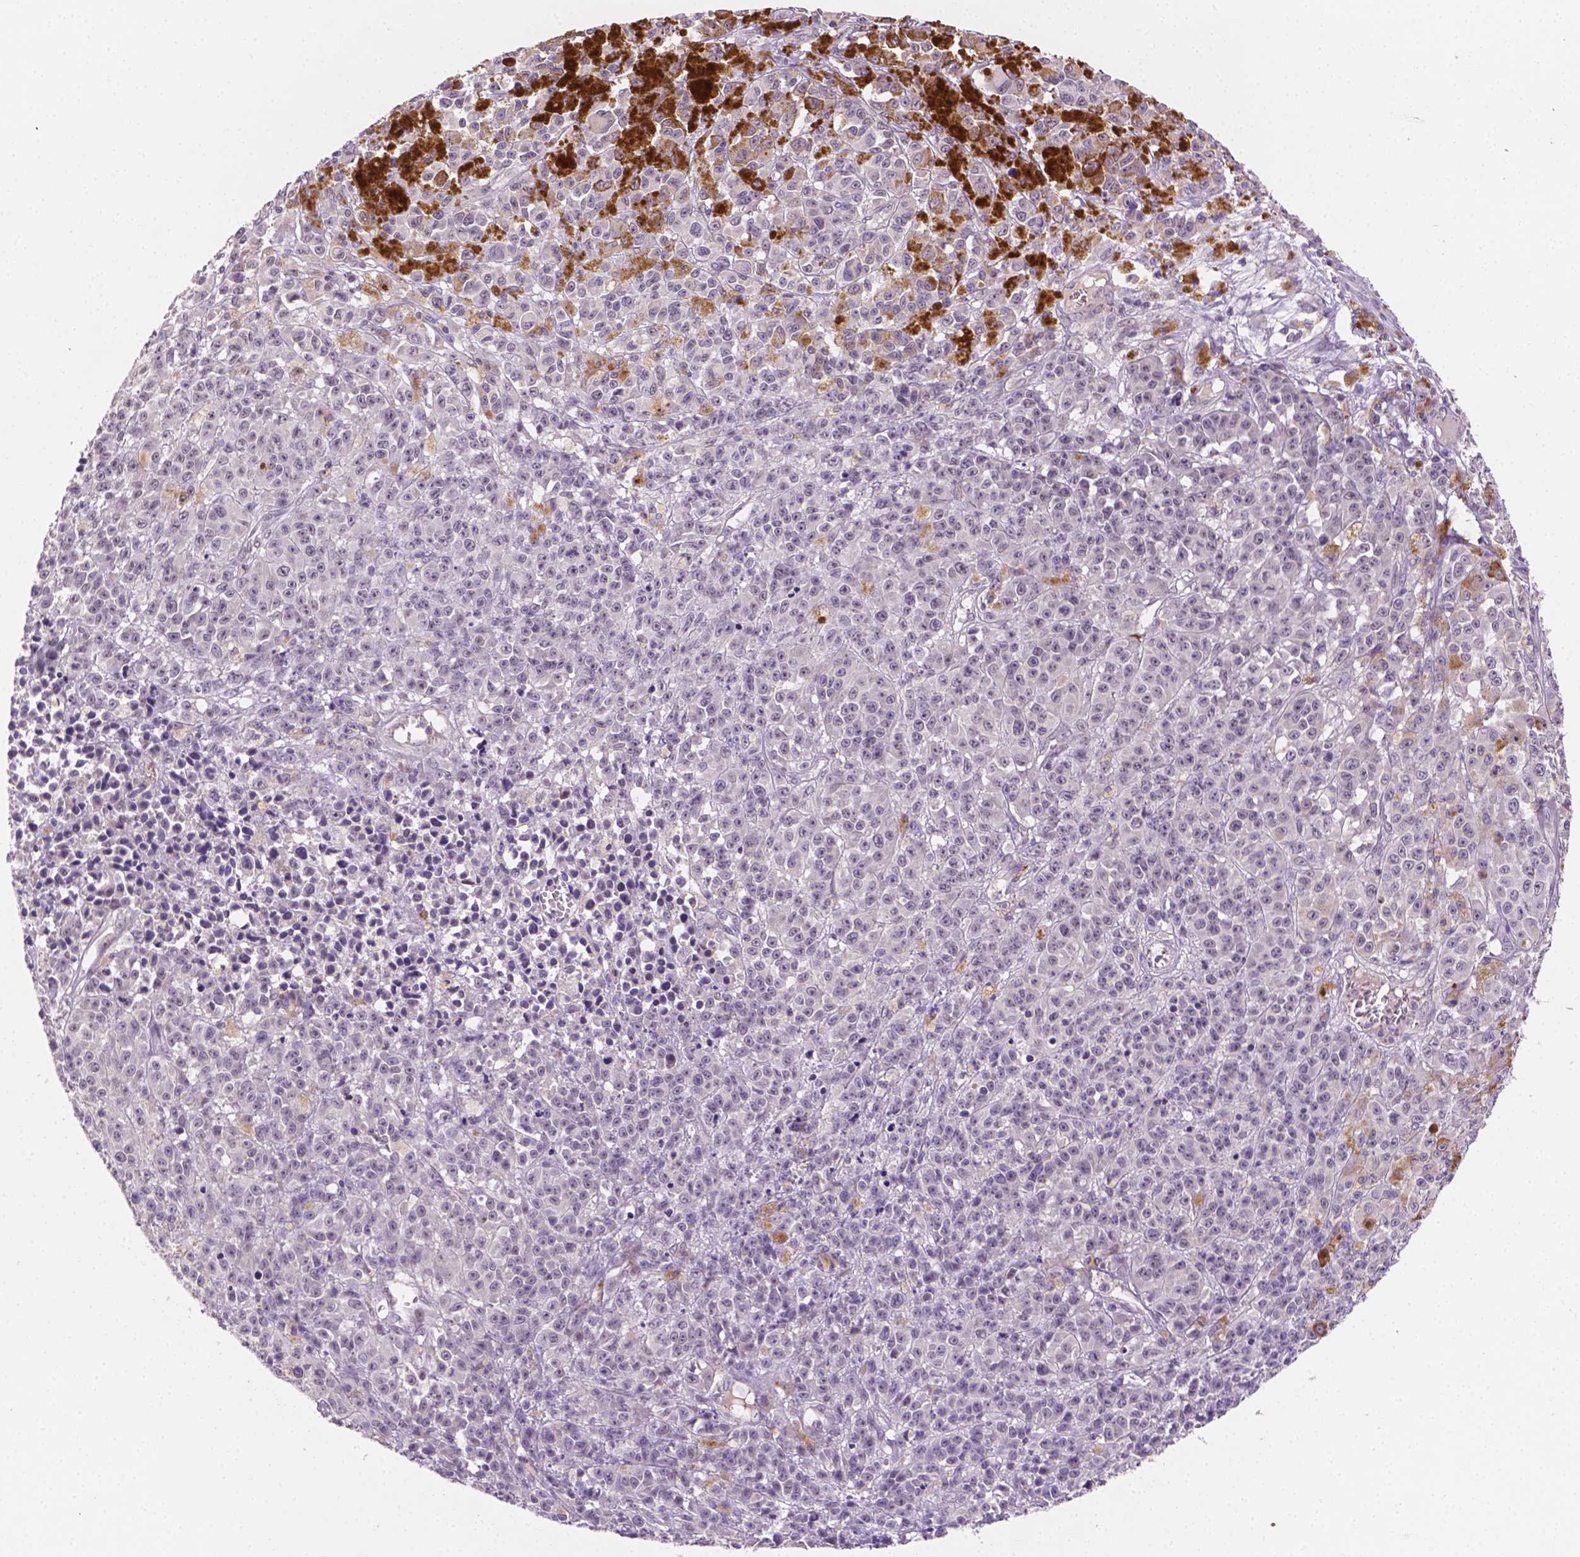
{"staining": {"intensity": "negative", "quantity": "none", "location": "none"}, "tissue": "melanoma", "cell_type": "Tumor cells", "image_type": "cancer", "snomed": [{"axis": "morphology", "description": "Malignant melanoma, NOS"}, {"axis": "topography", "description": "Skin"}], "caption": "Image shows no protein staining in tumor cells of melanoma tissue.", "gene": "MROH6", "patient": {"sex": "female", "age": 58}}